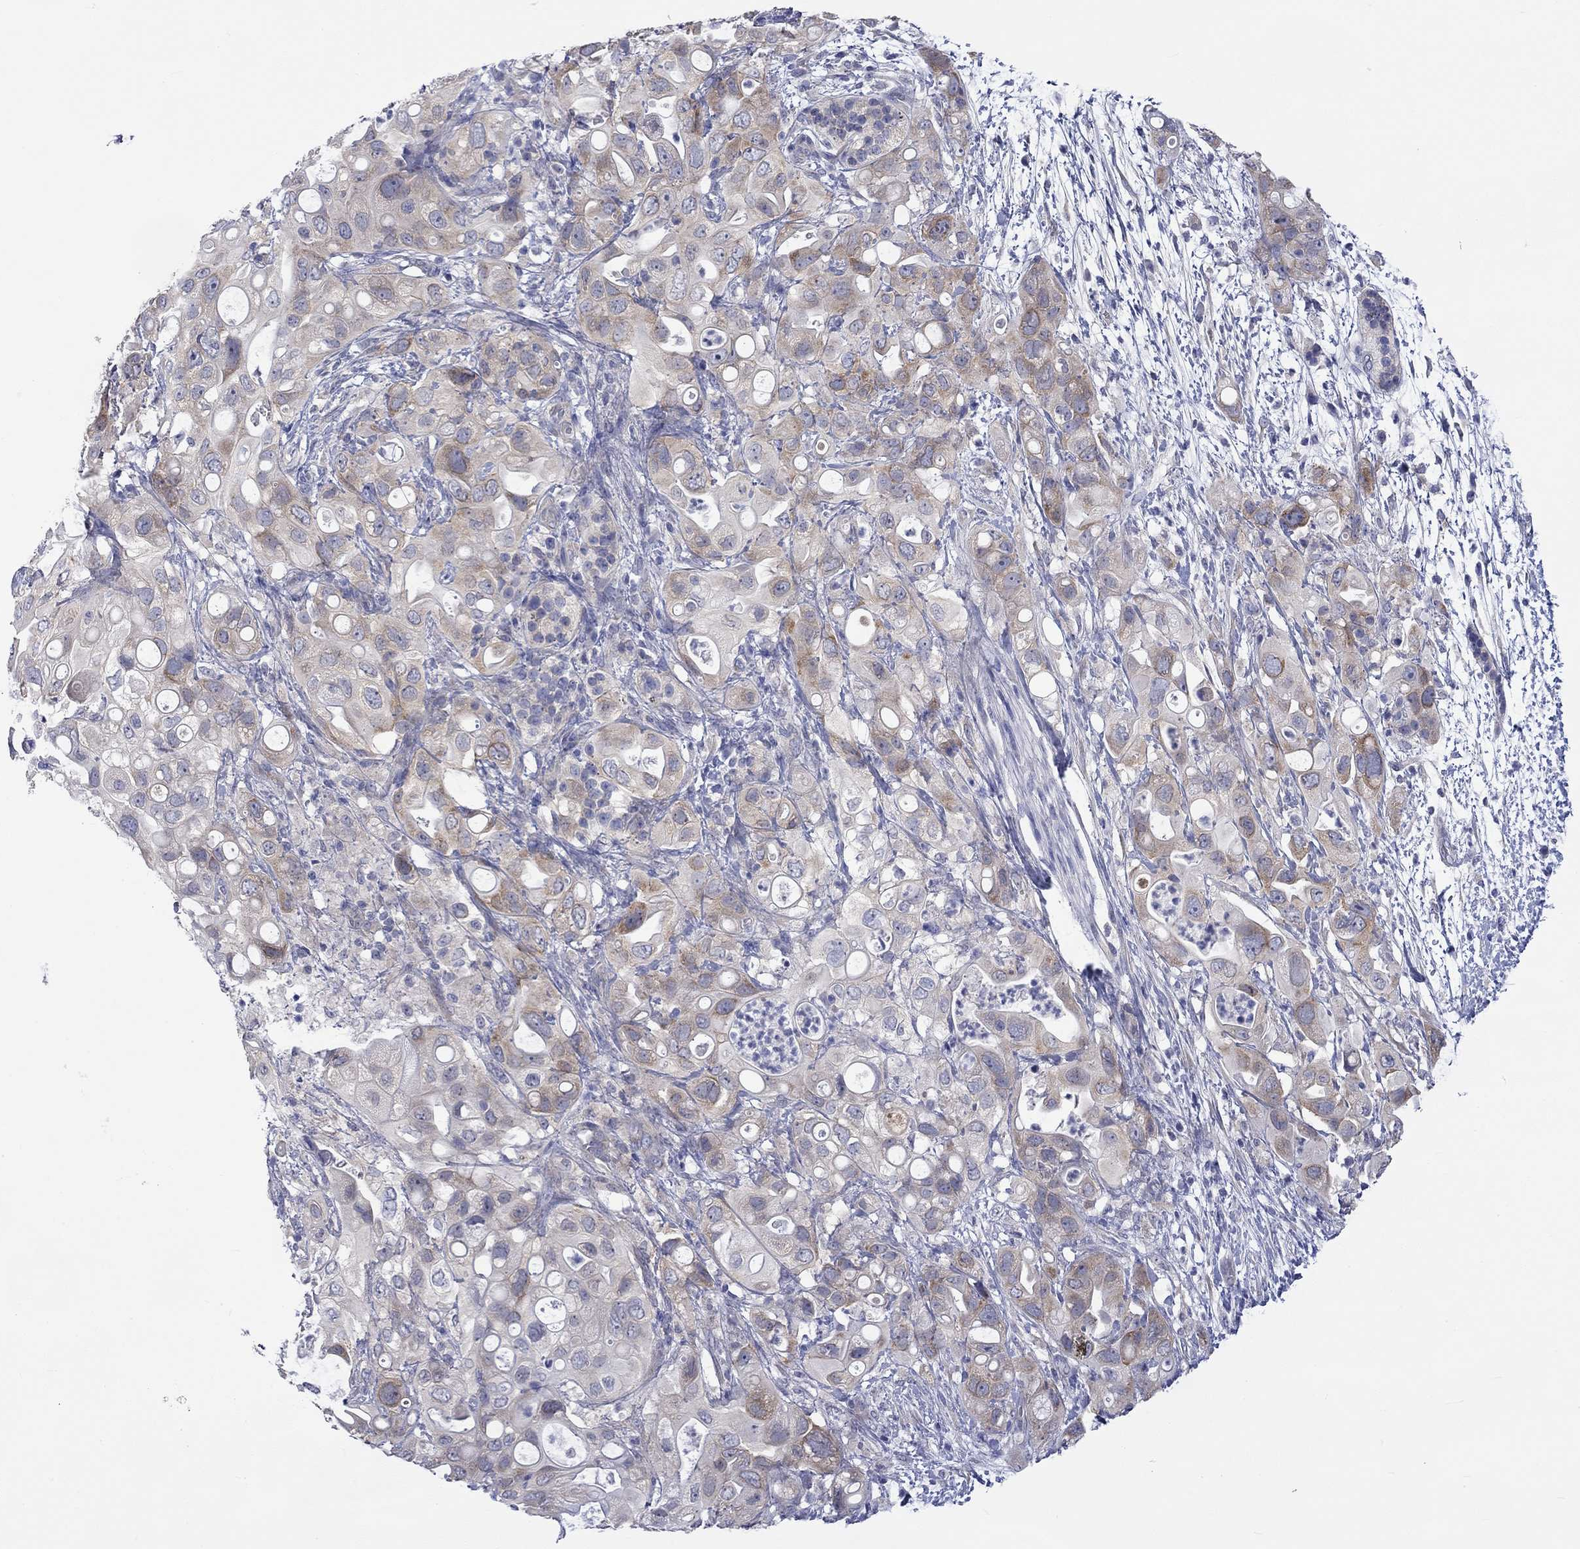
{"staining": {"intensity": "moderate", "quantity": "<25%", "location": "cytoplasmic/membranous"}, "tissue": "pancreatic cancer", "cell_type": "Tumor cells", "image_type": "cancer", "snomed": [{"axis": "morphology", "description": "Adenocarcinoma, NOS"}, {"axis": "topography", "description": "Pancreas"}], "caption": "This is a micrograph of IHC staining of pancreatic cancer (adenocarcinoma), which shows moderate staining in the cytoplasmic/membranous of tumor cells.", "gene": "CERS1", "patient": {"sex": "female", "age": 72}}